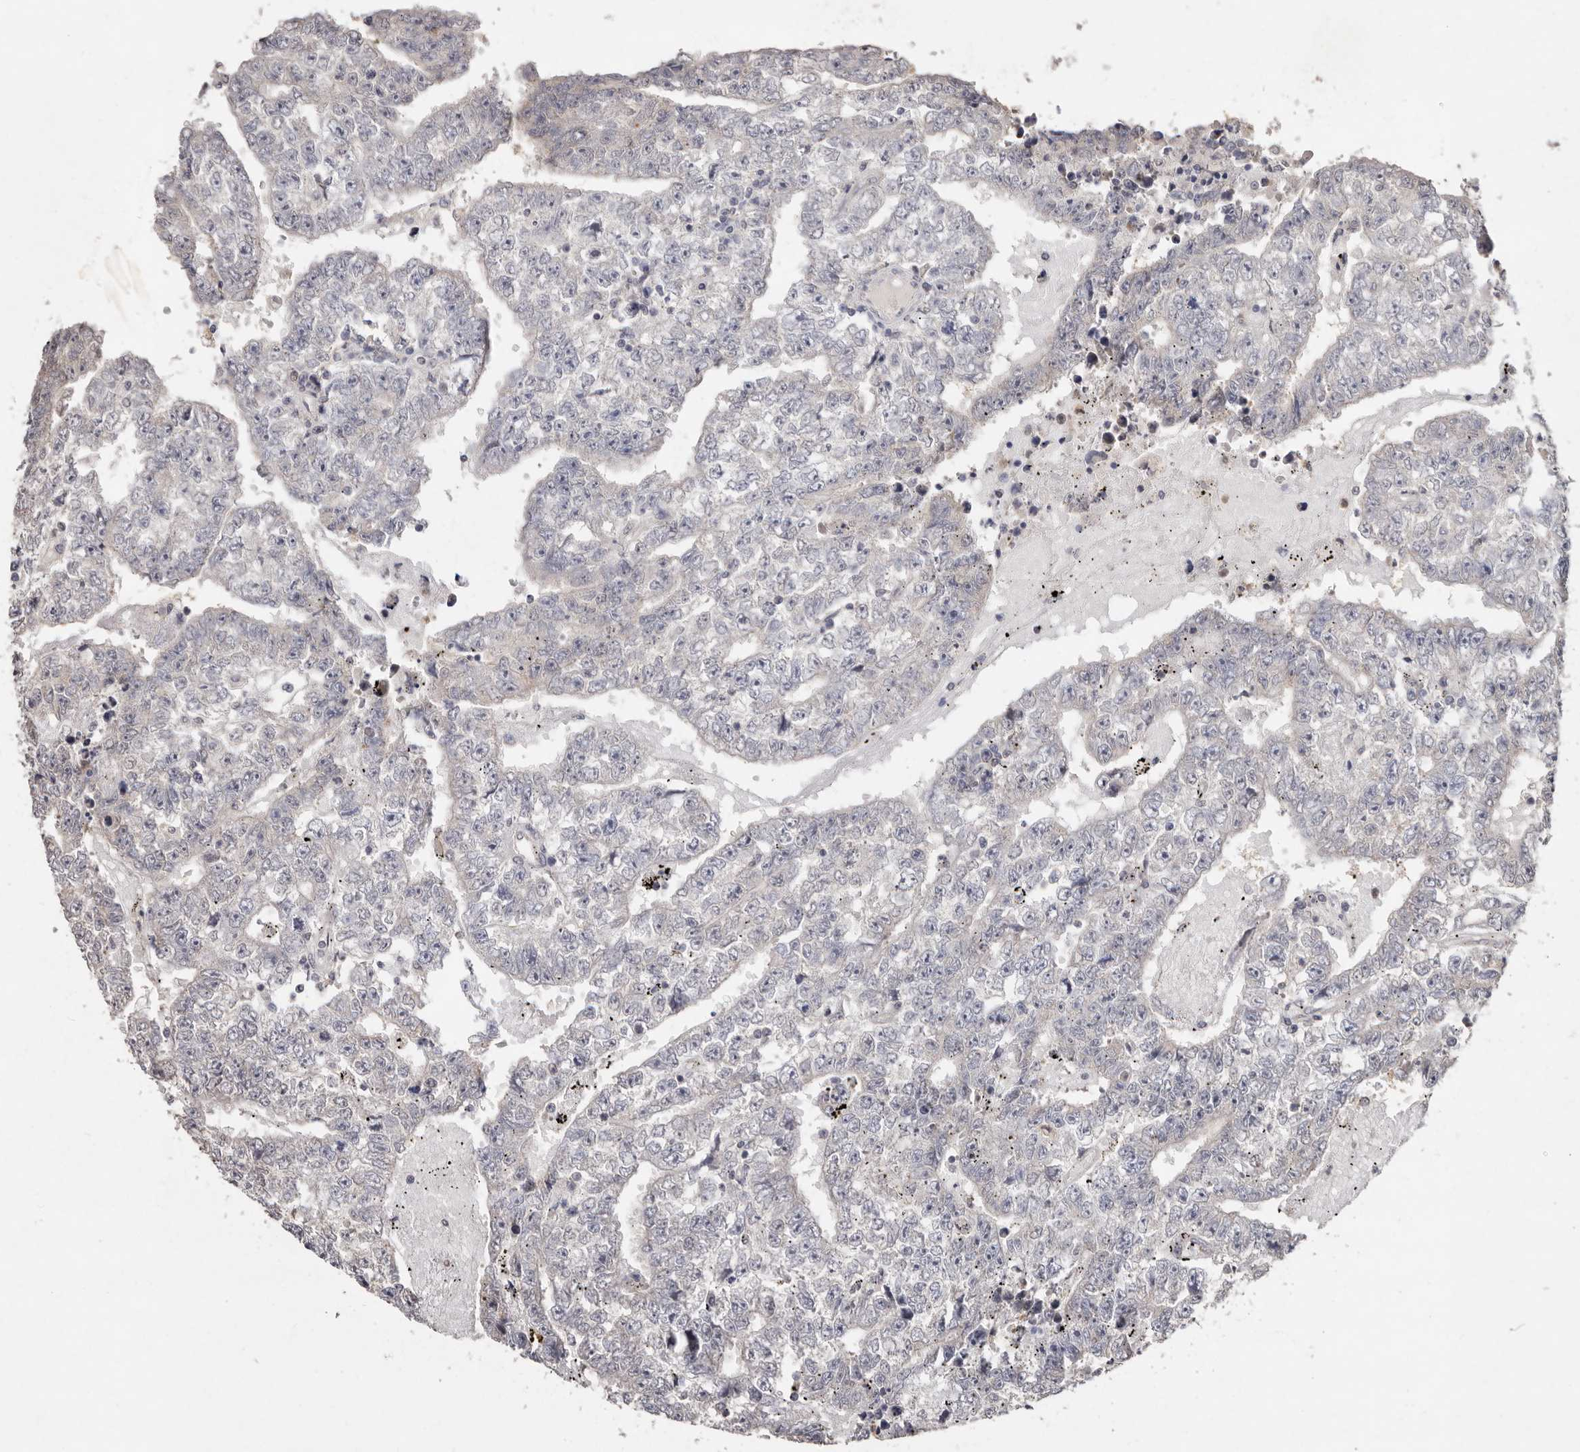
{"staining": {"intensity": "negative", "quantity": "none", "location": "none"}, "tissue": "testis cancer", "cell_type": "Tumor cells", "image_type": "cancer", "snomed": [{"axis": "morphology", "description": "Carcinoma, Embryonal, NOS"}, {"axis": "topography", "description": "Testis"}], "caption": "Tumor cells are negative for protein expression in human testis cancer (embryonal carcinoma).", "gene": "SULT1E1", "patient": {"sex": "male", "age": 25}}